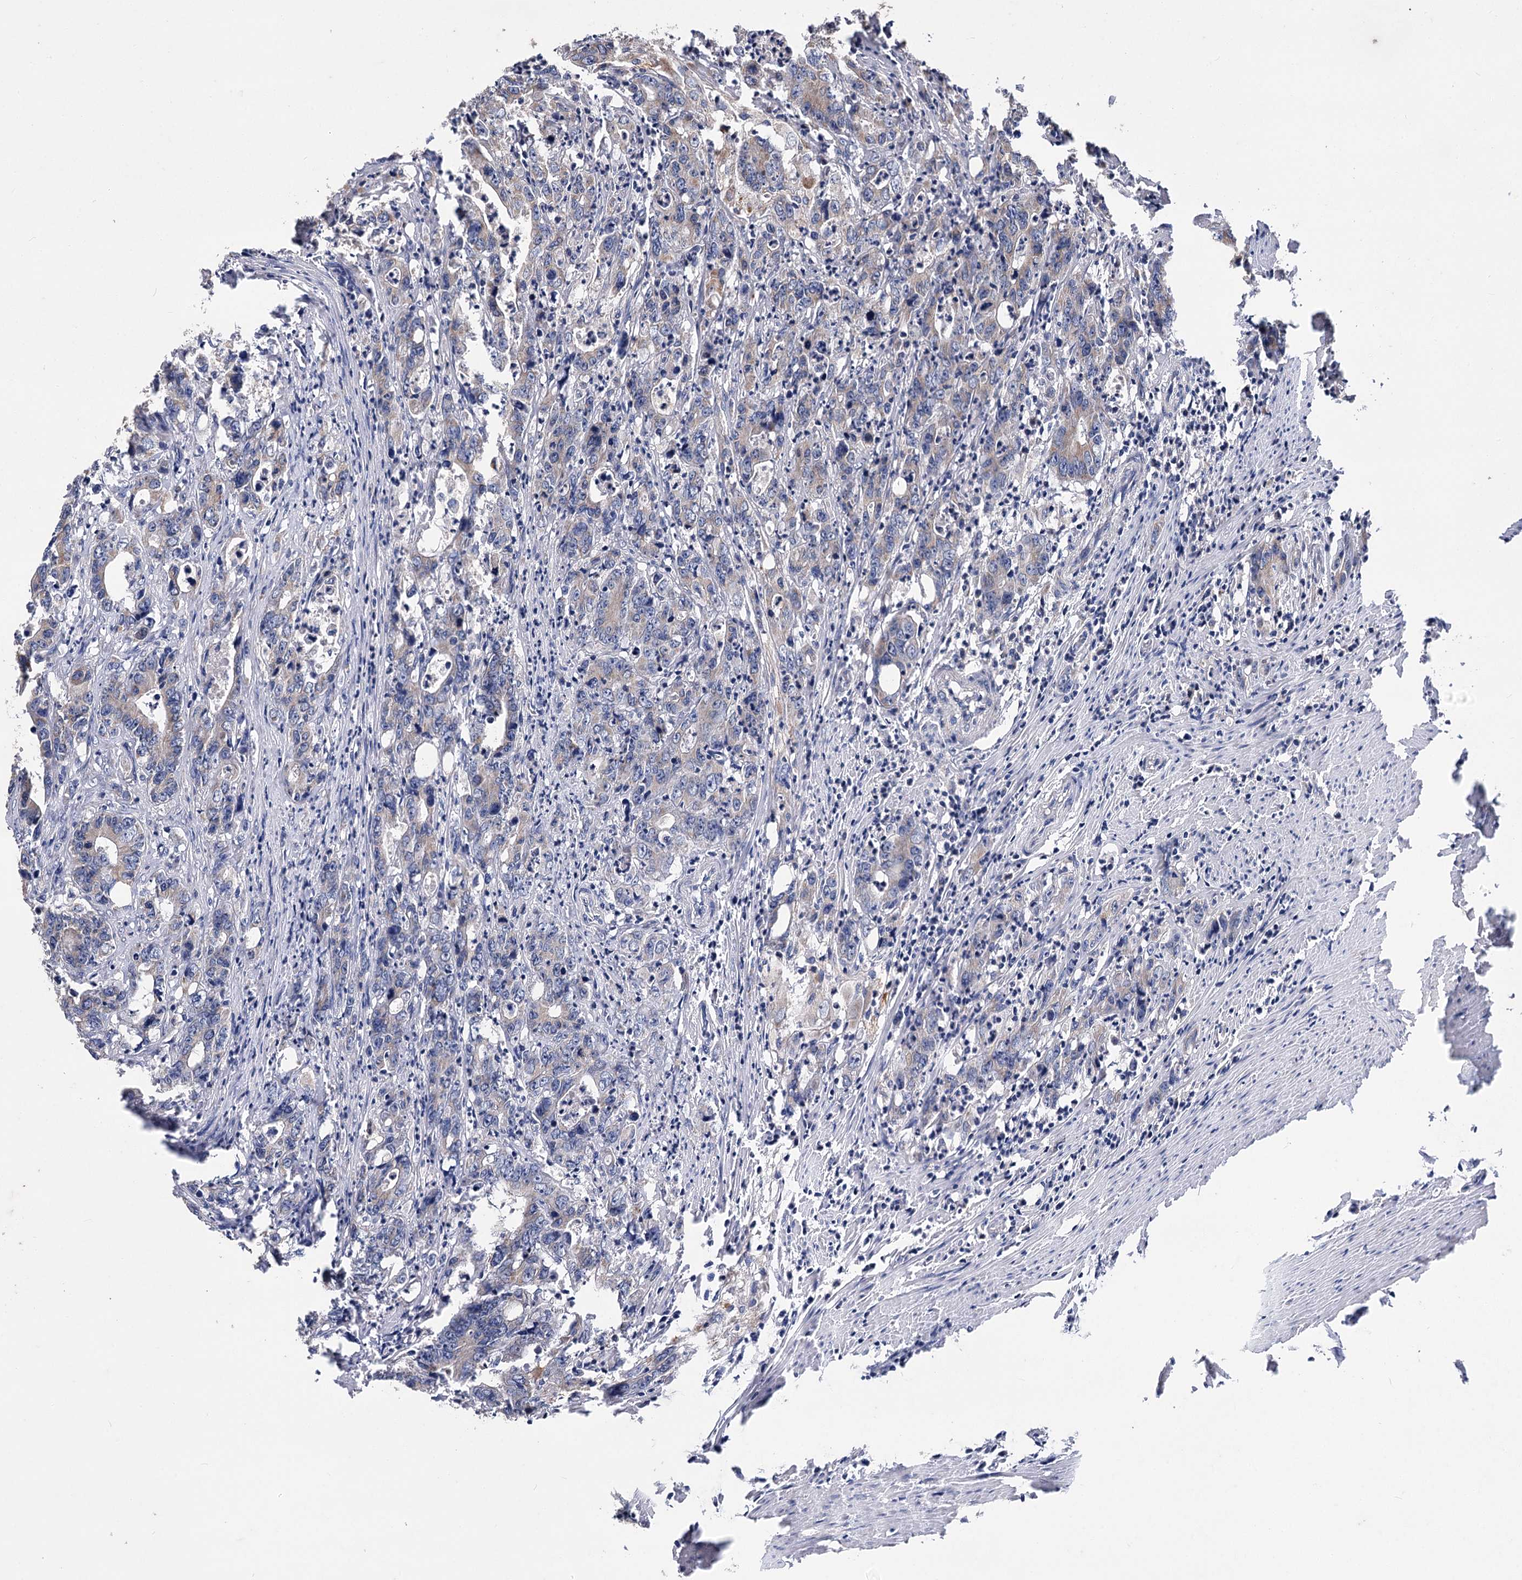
{"staining": {"intensity": "moderate", "quantity": "<25%", "location": "cytoplasmic/membranous"}, "tissue": "colorectal cancer", "cell_type": "Tumor cells", "image_type": "cancer", "snomed": [{"axis": "morphology", "description": "Adenocarcinoma, NOS"}, {"axis": "topography", "description": "Colon"}], "caption": "Adenocarcinoma (colorectal) stained for a protein (brown) reveals moderate cytoplasmic/membranous positive expression in about <25% of tumor cells.", "gene": "RASSF3", "patient": {"sex": "female", "age": 75}}